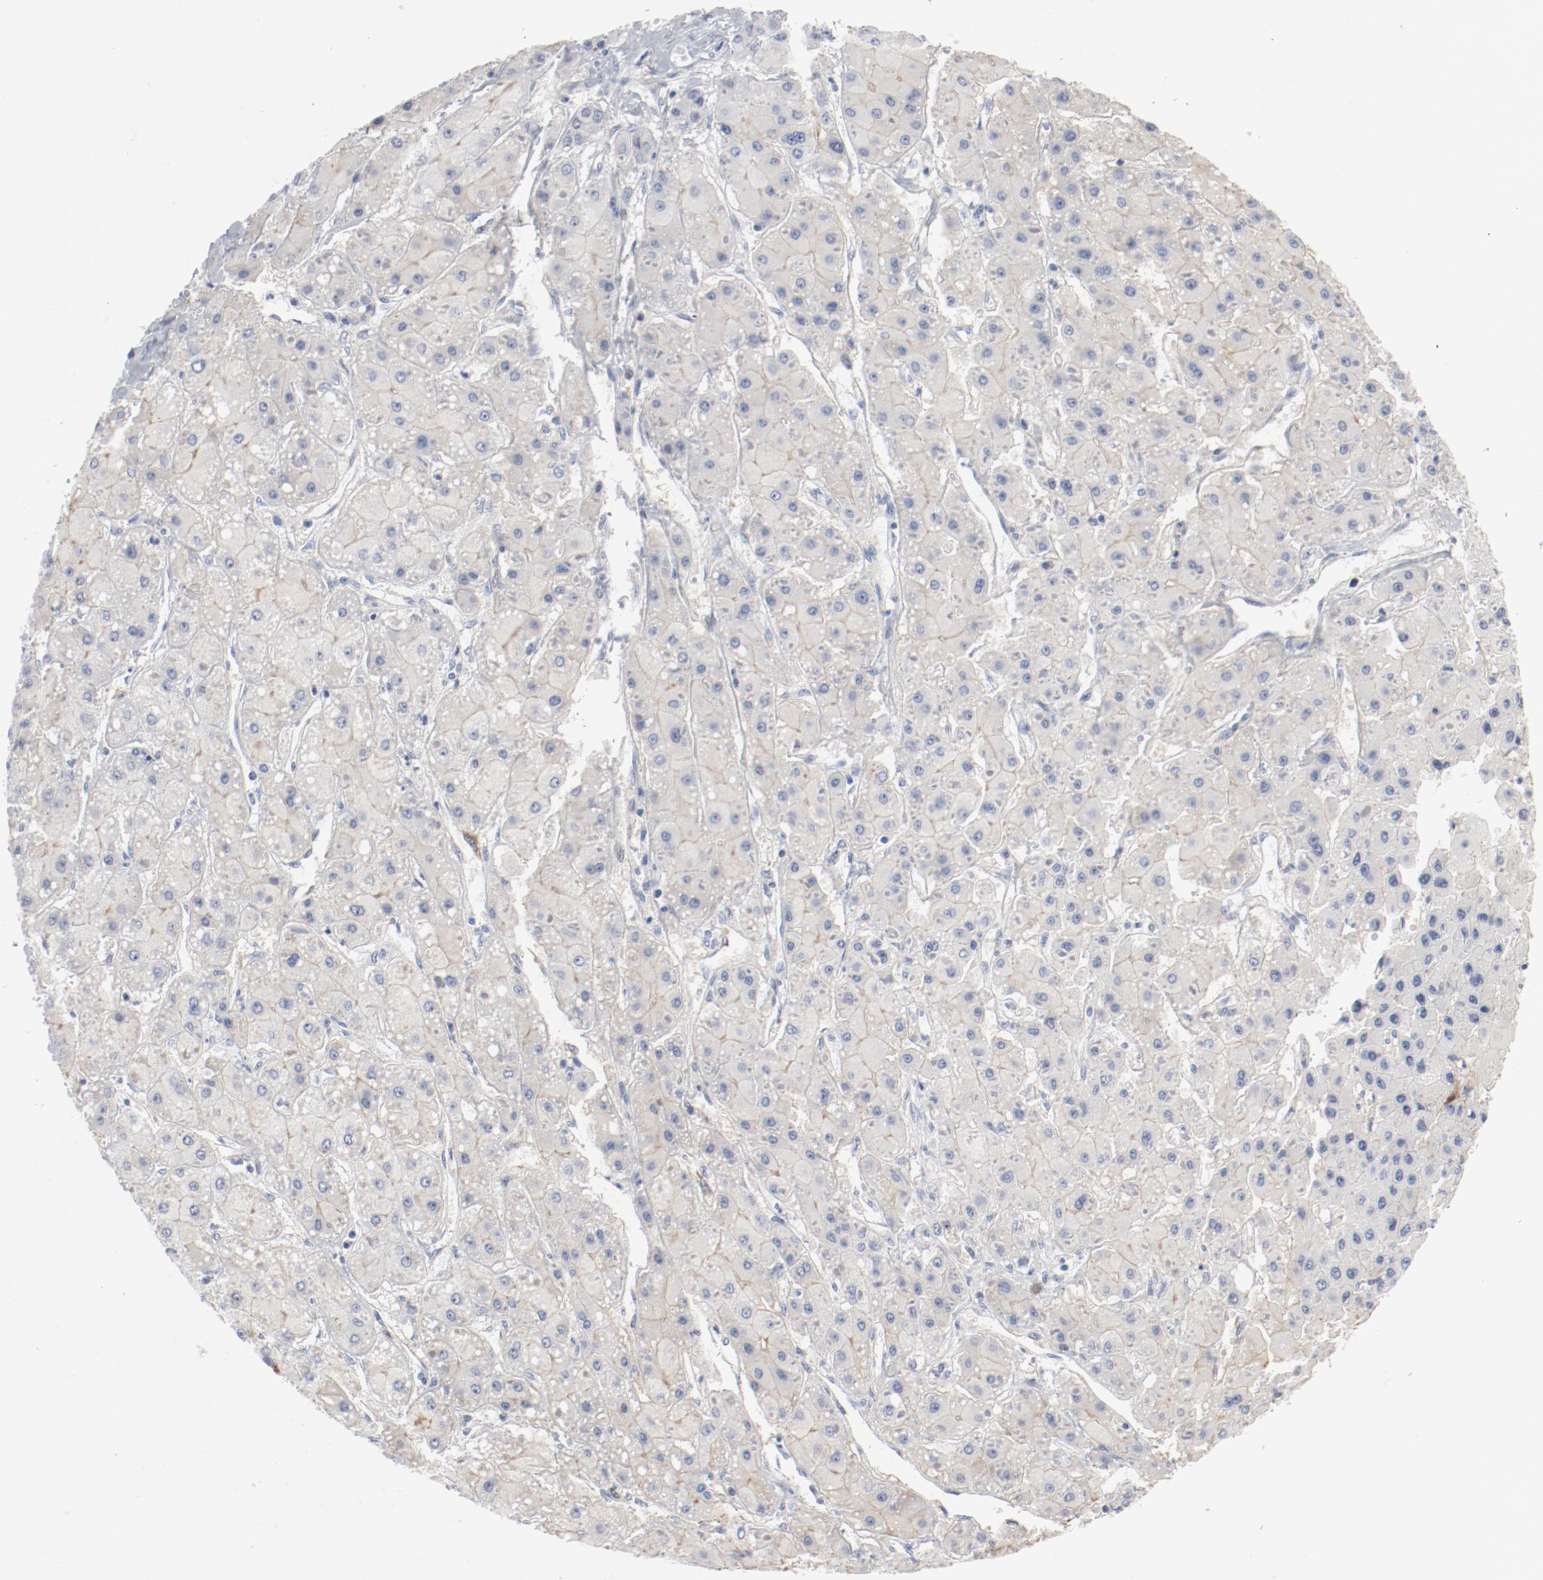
{"staining": {"intensity": "negative", "quantity": "none", "location": "none"}, "tissue": "liver cancer", "cell_type": "Tumor cells", "image_type": "cancer", "snomed": [{"axis": "morphology", "description": "Carcinoma, Hepatocellular, NOS"}, {"axis": "topography", "description": "Liver"}], "caption": "IHC of human liver hepatocellular carcinoma displays no positivity in tumor cells.", "gene": "CDK1", "patient": {"sex": "female", "age": 52}}